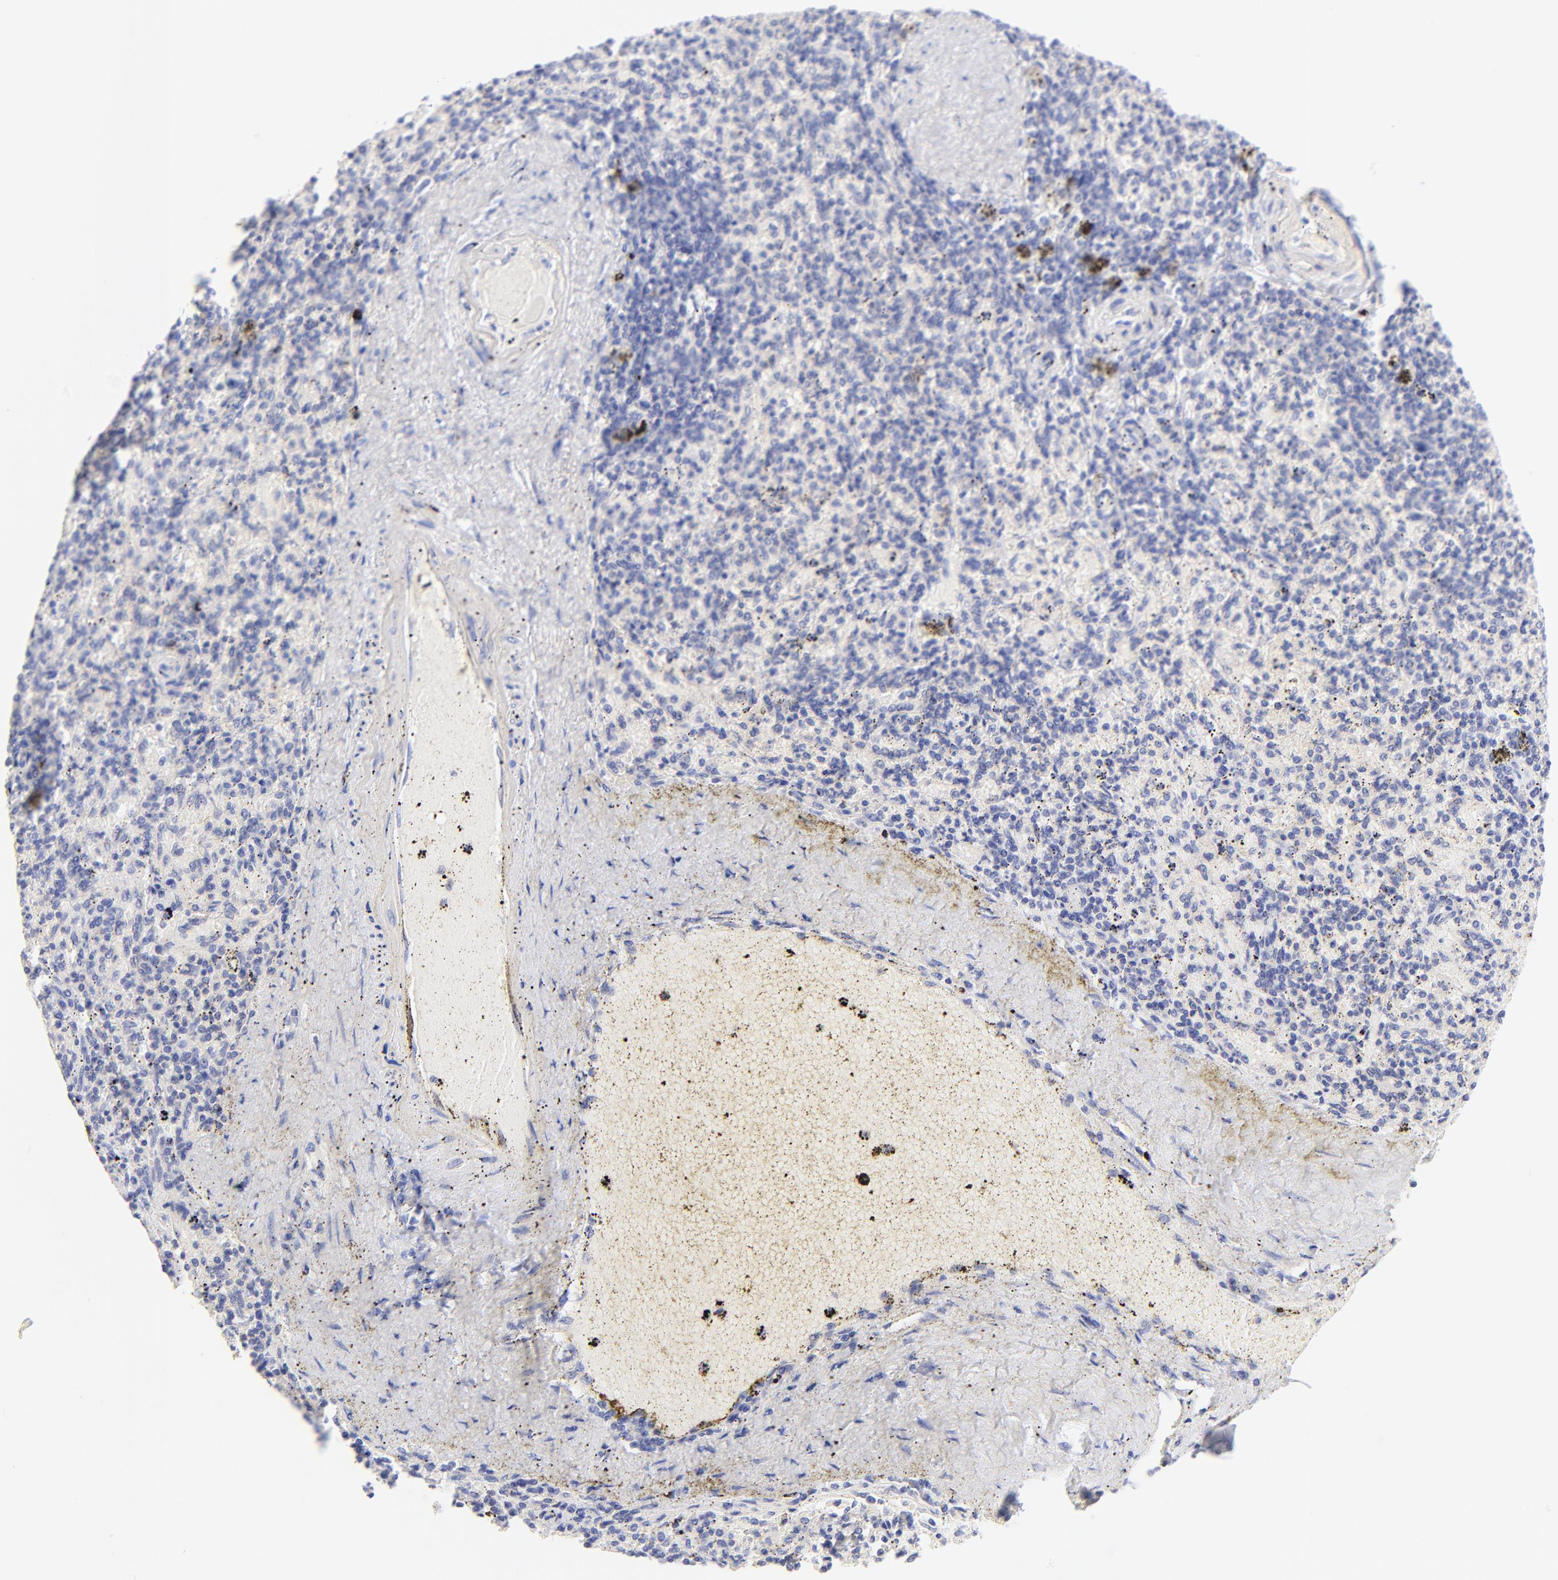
{"staining": {"intensity": "negative", "quantity": "none", "location": "none"}, "tissue": "spleen", "cell_type": "Cells in red pulp", "image_type": "normal", "snomed": [{"axis": "morphology", "description": "Normal tissue, NOS"}, {"axis": "topography", "description": "Spleen"}], "caption": "The micrograph reveals no staining of cells in red pulp in normal spleen.", "gene": "EBP", "patient": {"sex": "female", "age": 43}}